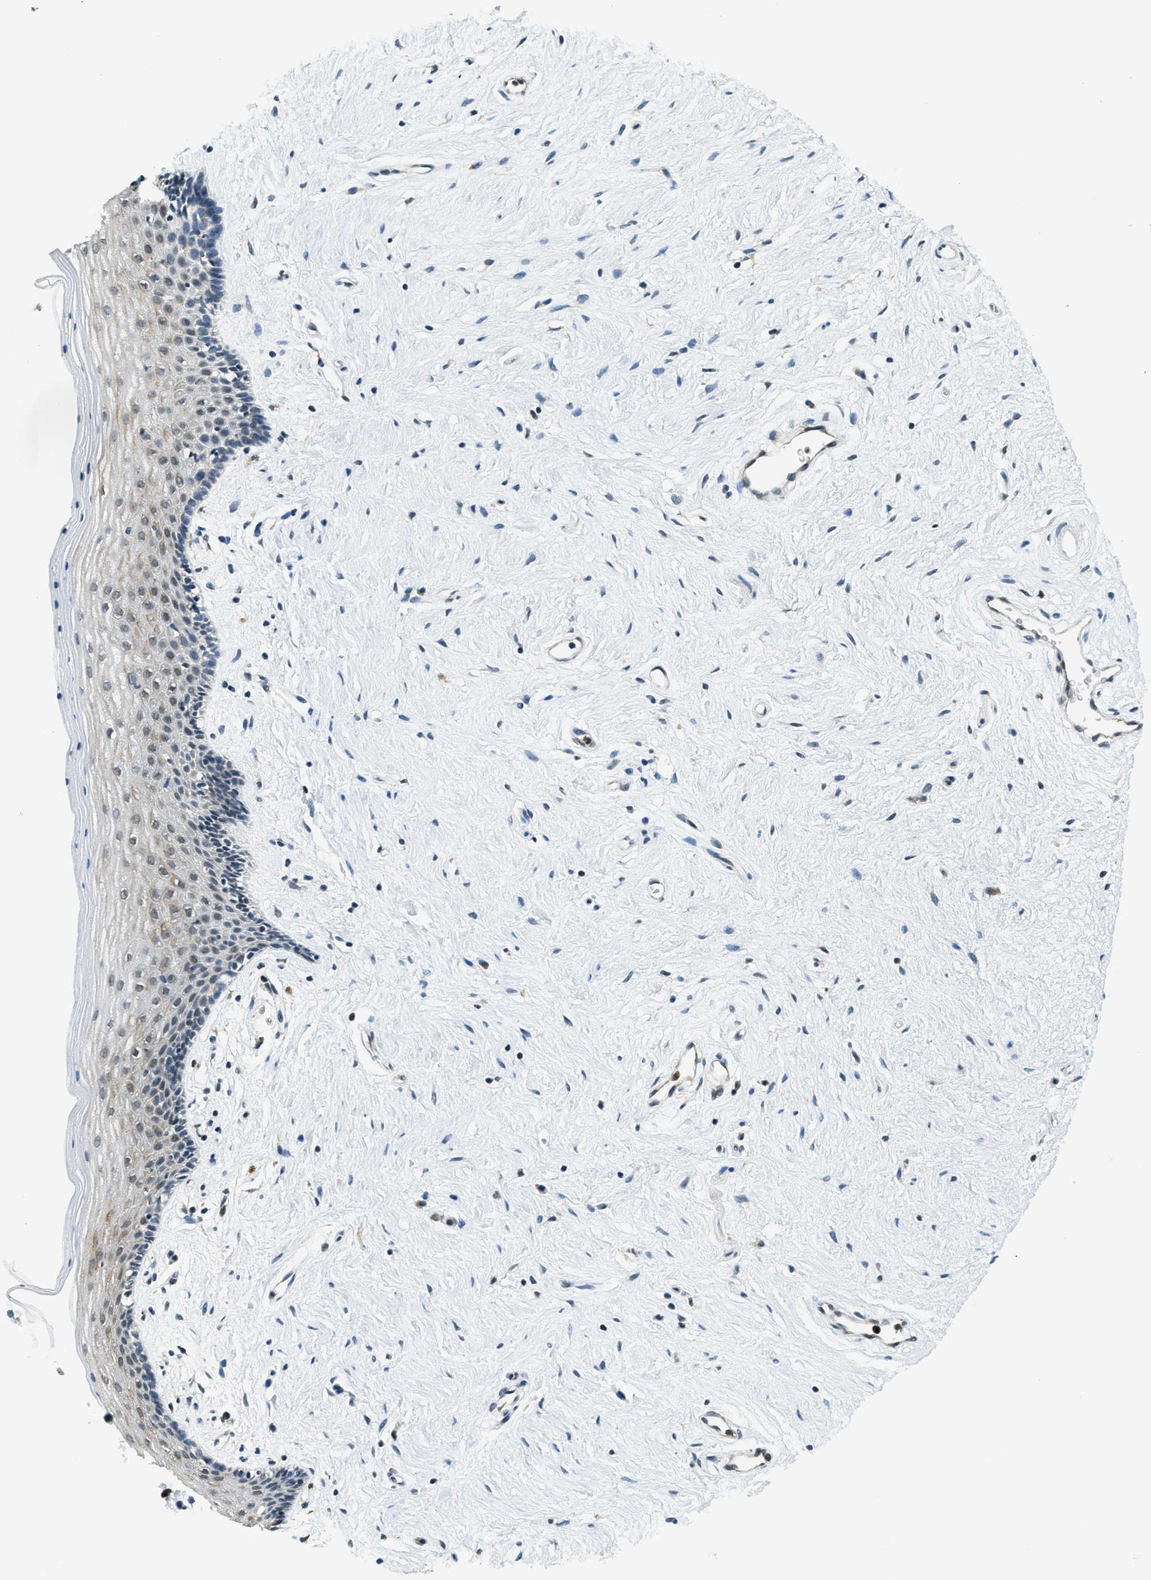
{"staining": {"intensity": "weak", "quantity": "<25%", "location": "nuclear"}, "tissue": "vagina", "cell_type": "Squamous epithelial cells", "image_type": "normal", "snomed": [{"axis": "morphology", "description": "Normal tissue, NOS"}, {"axis": "topography", "description": "Vagina"}], "caption": "The micrograph shows no significant positivity in squamous epithelial cells of vagina. (DAB immunohistochemistry (IHC), high magnification).", "gene": "RAB11FIP1", "patient": {"sex": "female", "age": 44}}